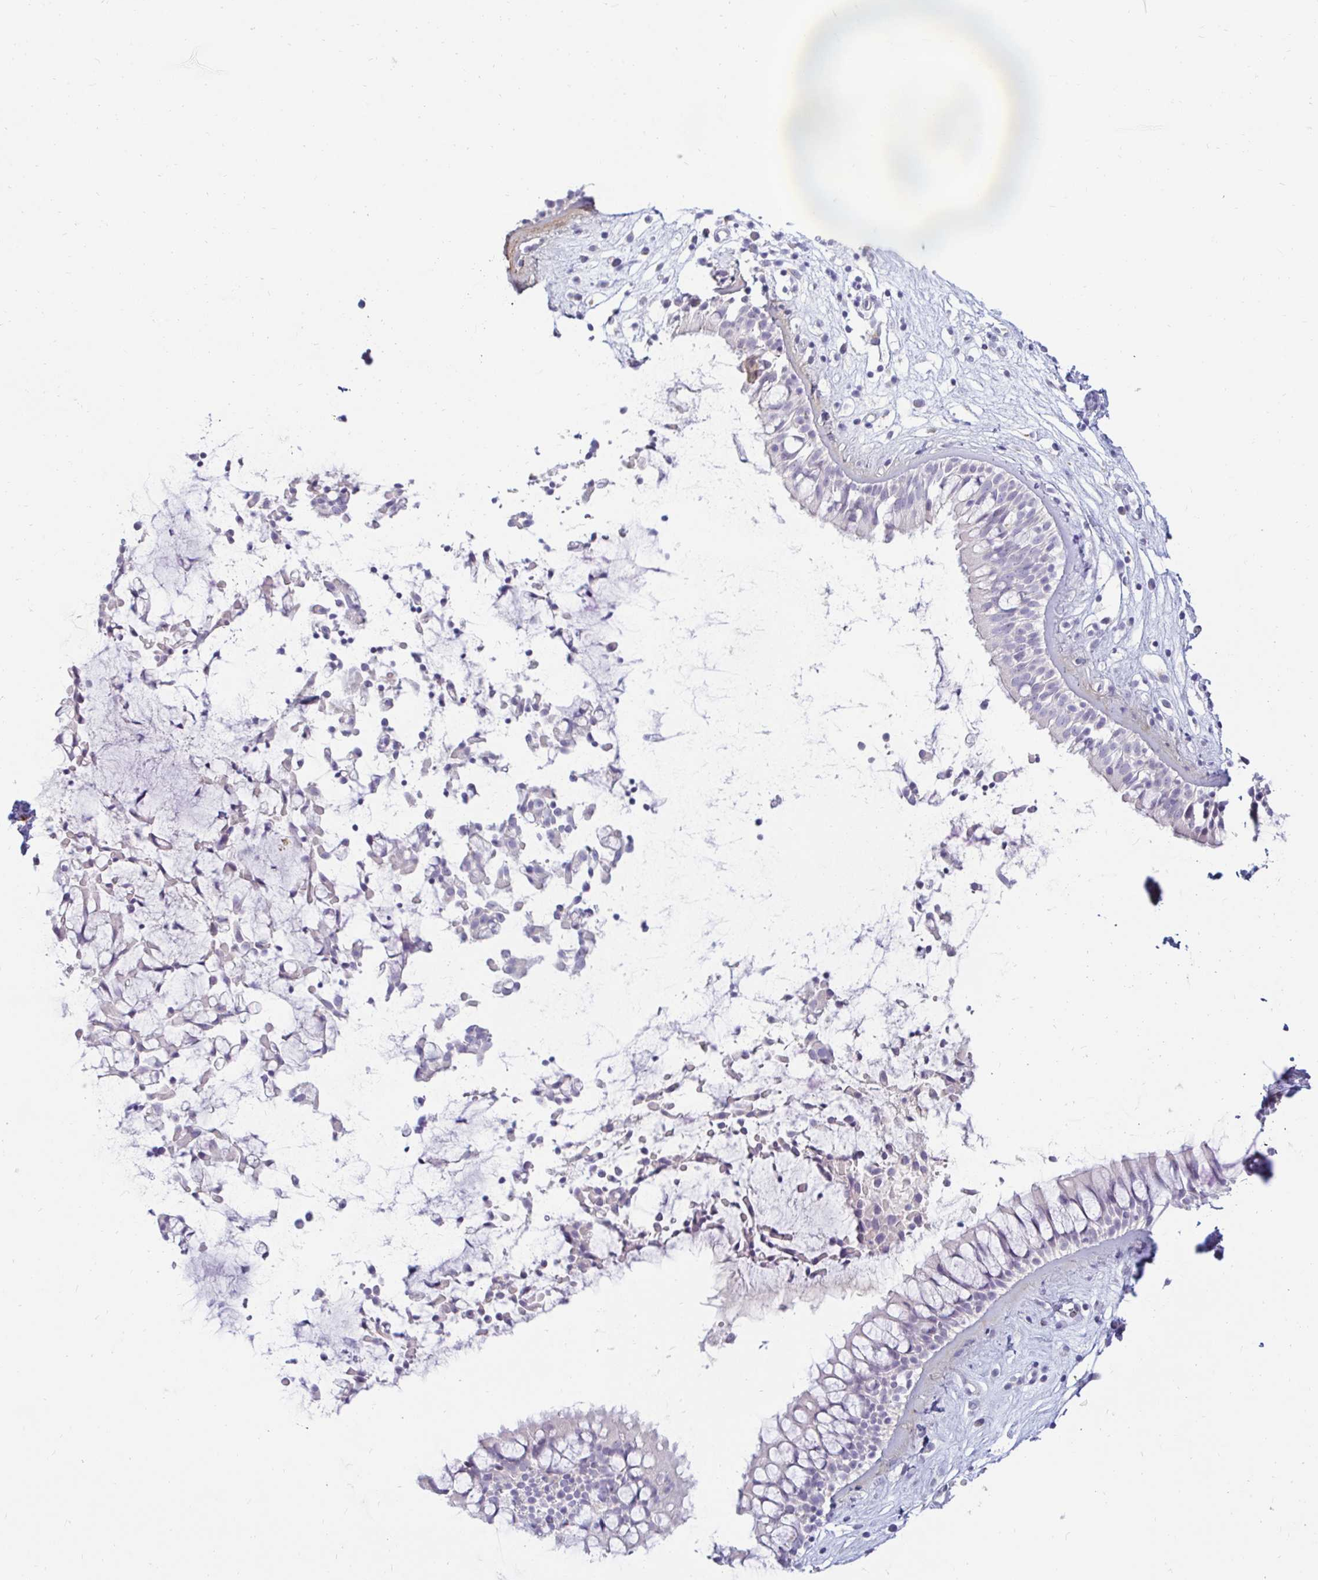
{"staining": {"intensity": "negative", "quantity": "none", "location": "none"}, "tissue": "nasopharynx", "cell_type": "Respiratory epithelial cells", "image_type": "normal", "snomed": [{"axis": "morphology", "description": "Normal tissue, NOS"}, {"axis": "topography", "description": "Nasopharynx"}], "caption": "The photomicrograph displays no significant expression in respiratory epithelial cells of nasopharynx. (Stains: DAB immunohistochemistry with hematoxylin counter stain, Microscopy: brightfield microscopy at high magnification).", "gene": "OR51D1", "patient": {"sex": "male", "age": 32}}